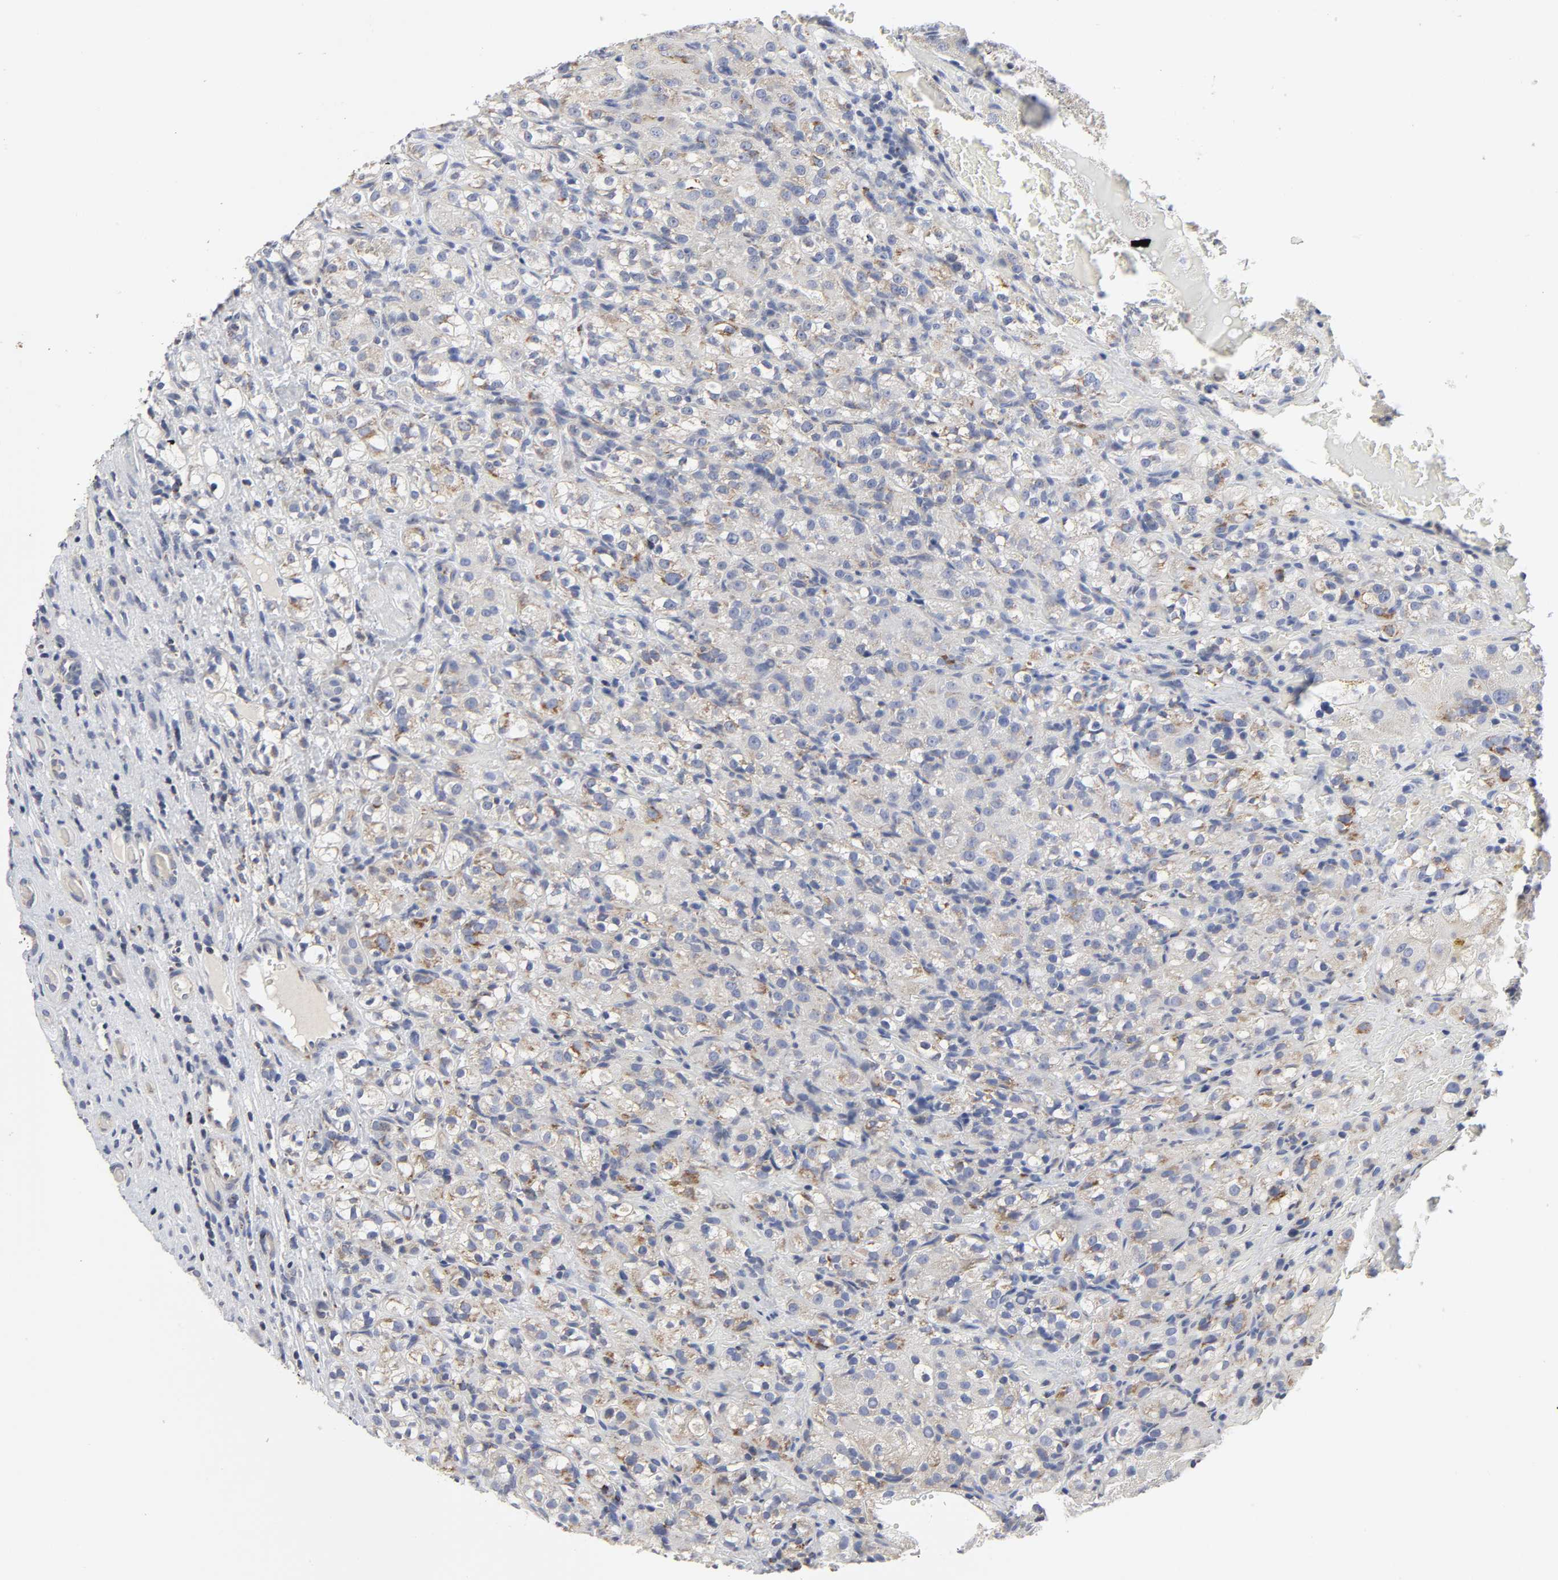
{"staining": {"intensity": "weak", "quantity": "<25%", "location": "cytoplasmic/membranous"}, "tissue": "renal cancer", "cell_type": "Tumor cells", "image_type": "cancer", "snomed": [{"axis": "morphology", "description": "Normal tissue, NOS"}, {"axis": "morphology", "description": "Adenocarcinoma, NOS"}, {"axis": "topography", "description": "Kidney"}], "caption": "Renal cancer was stained to show a protein in brown. There is no significant positivity in tumor cells.", "gene": "AOPEP", "patient": {"sex": "male", "age": 61}}